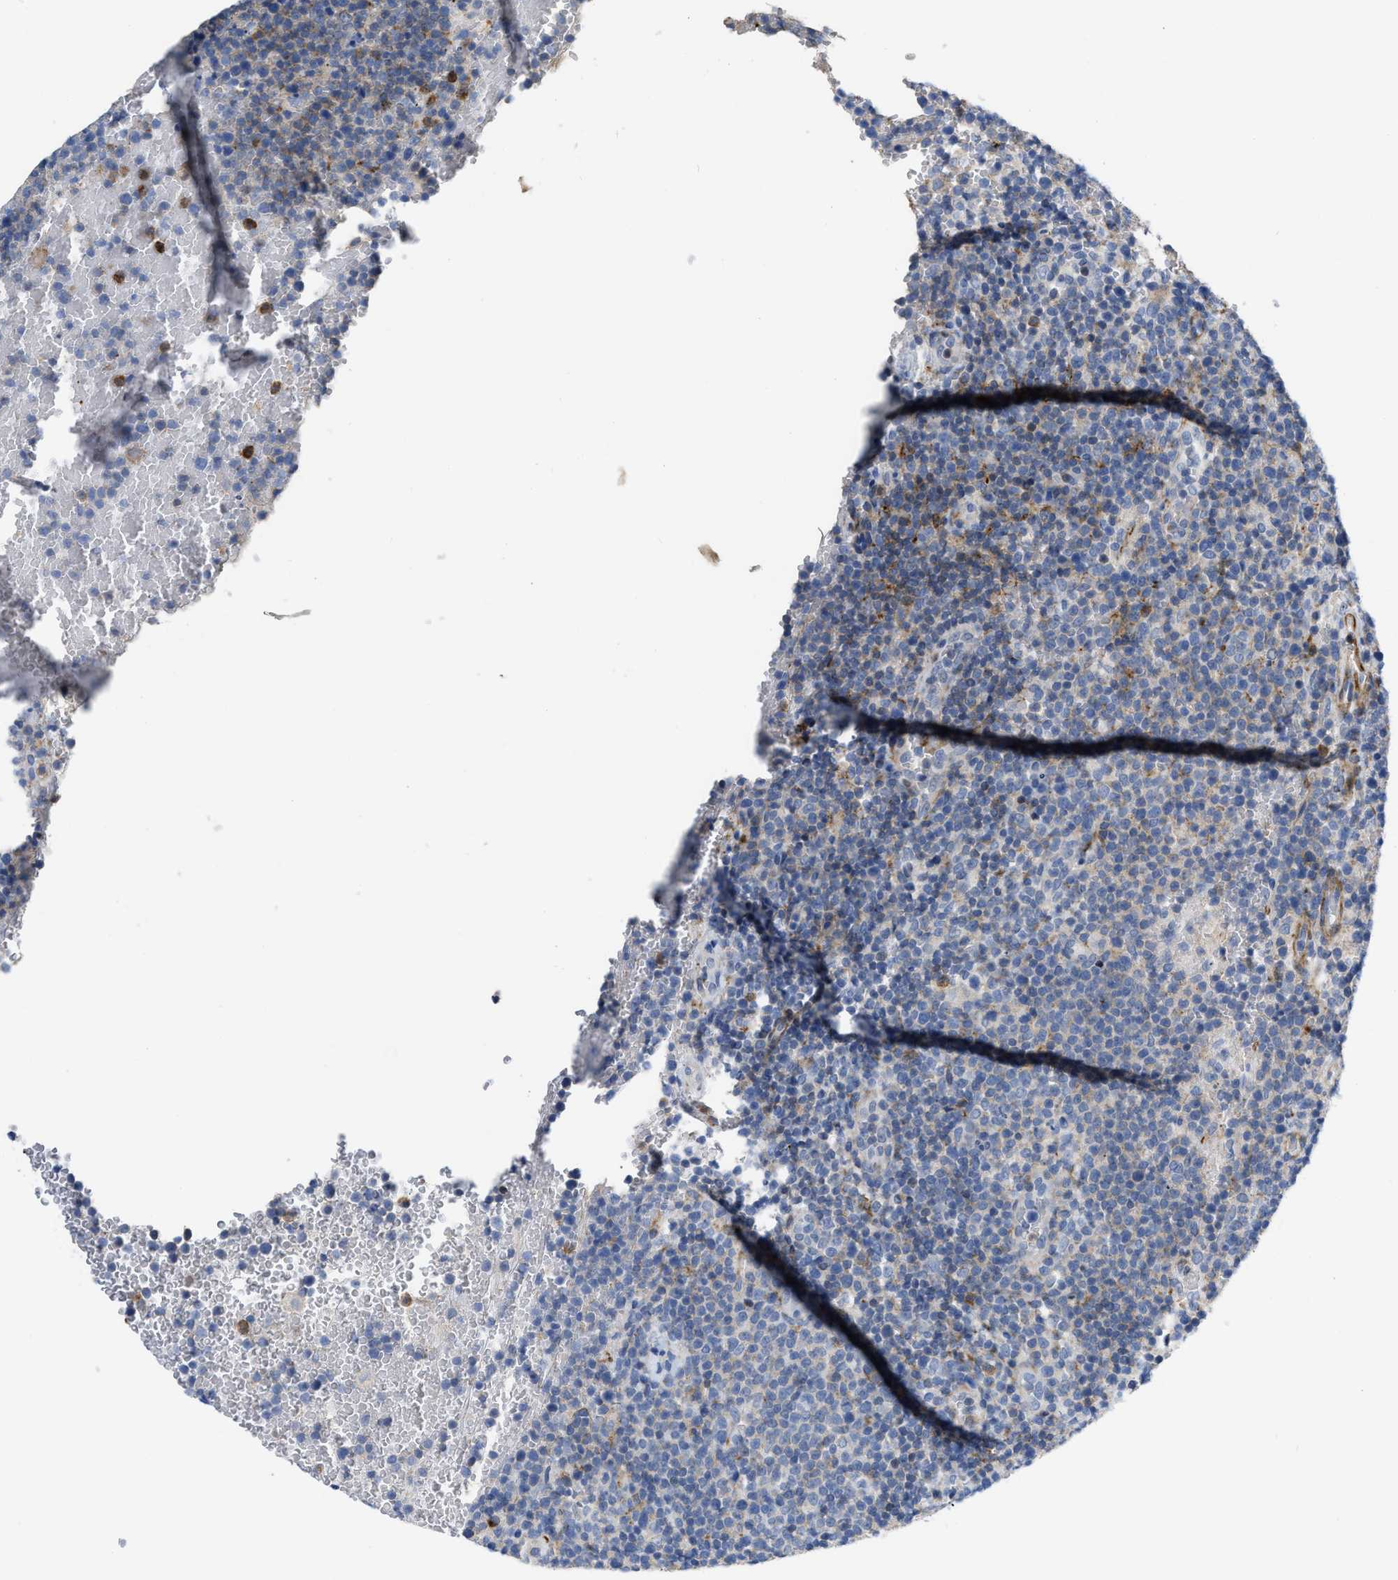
{"staining": {"intensity": "moderate", "quantity": "<25%", "location": "cytoplasmic/membranous"}, "tissue": "lymphoma", "cell_type": "Tumor cells", "image_type": "cancer", "snomed": [{"axis": "morphology", "description": "Malignant lymphoma, non-Hodgkin's type, High grade"}, {"axis": "topography", "description": "Lymph node"}], "caption": "Protein expression analysis of lymphoma reveals moderate cytoplasmic/membranous positivity in approximately <25% of tumor cells.", "gene": "PRMT2", "patient": {"sex": "male", "age": 61}}